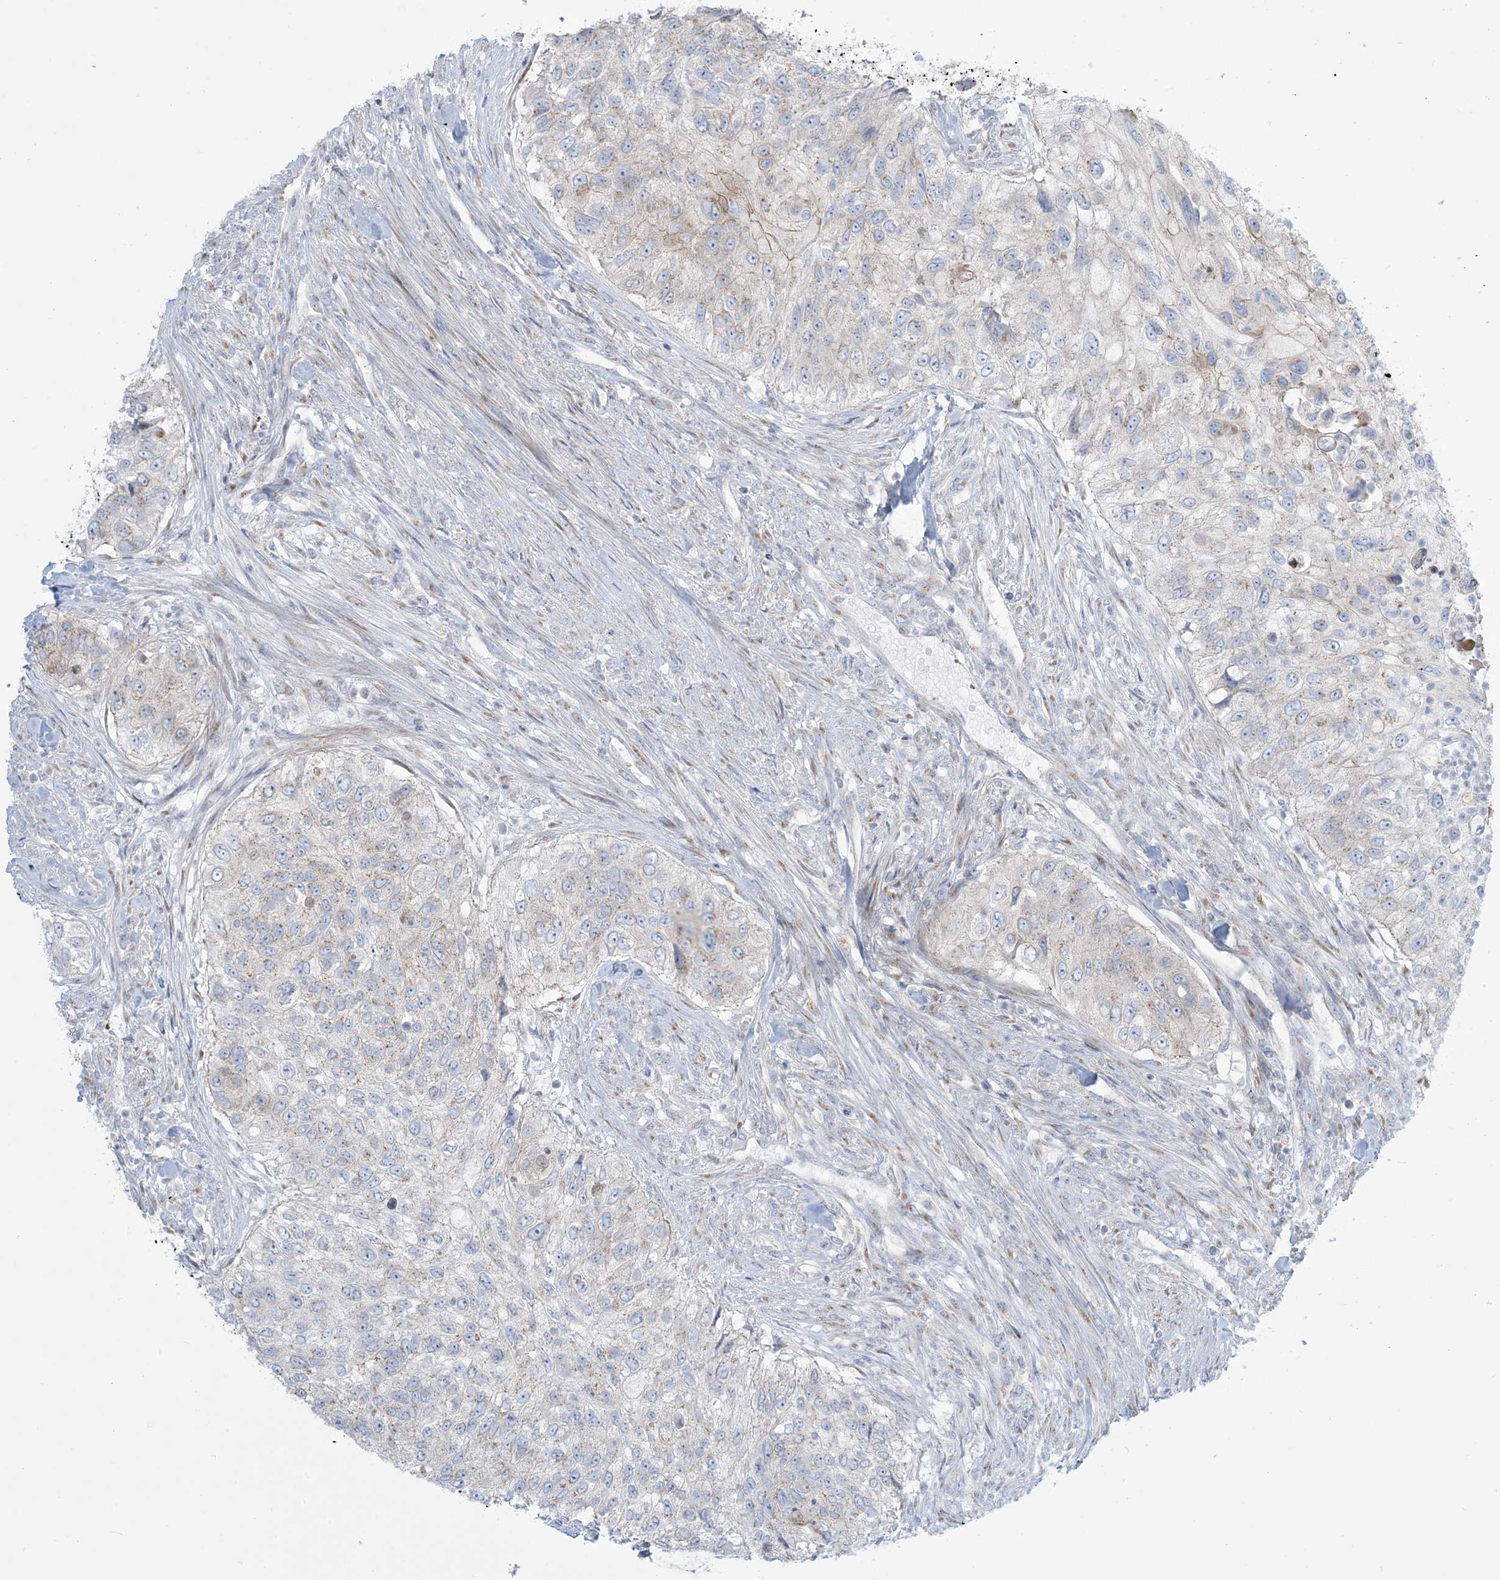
{"staining": {"intensity": "weak", "quantity": "<25%", "location": "cytoplasmic/membranous"}, "tissue": "urothelial cancer", "cell_type": "Tumor cells", "image_type": "cancer", "snomed": [{"axis": "morphology", "description": "Urothelial carcinoma, High grade"}, {"axis": "topography", "description": "Urinary bladder"}], "caption": "Urothelial carcinoma (high-grade) was stained to show a protein in brown. There is no significant staining in tumor cells.", "gene": "AFTPH", "patient": {"sex": "female", "age": 60}}